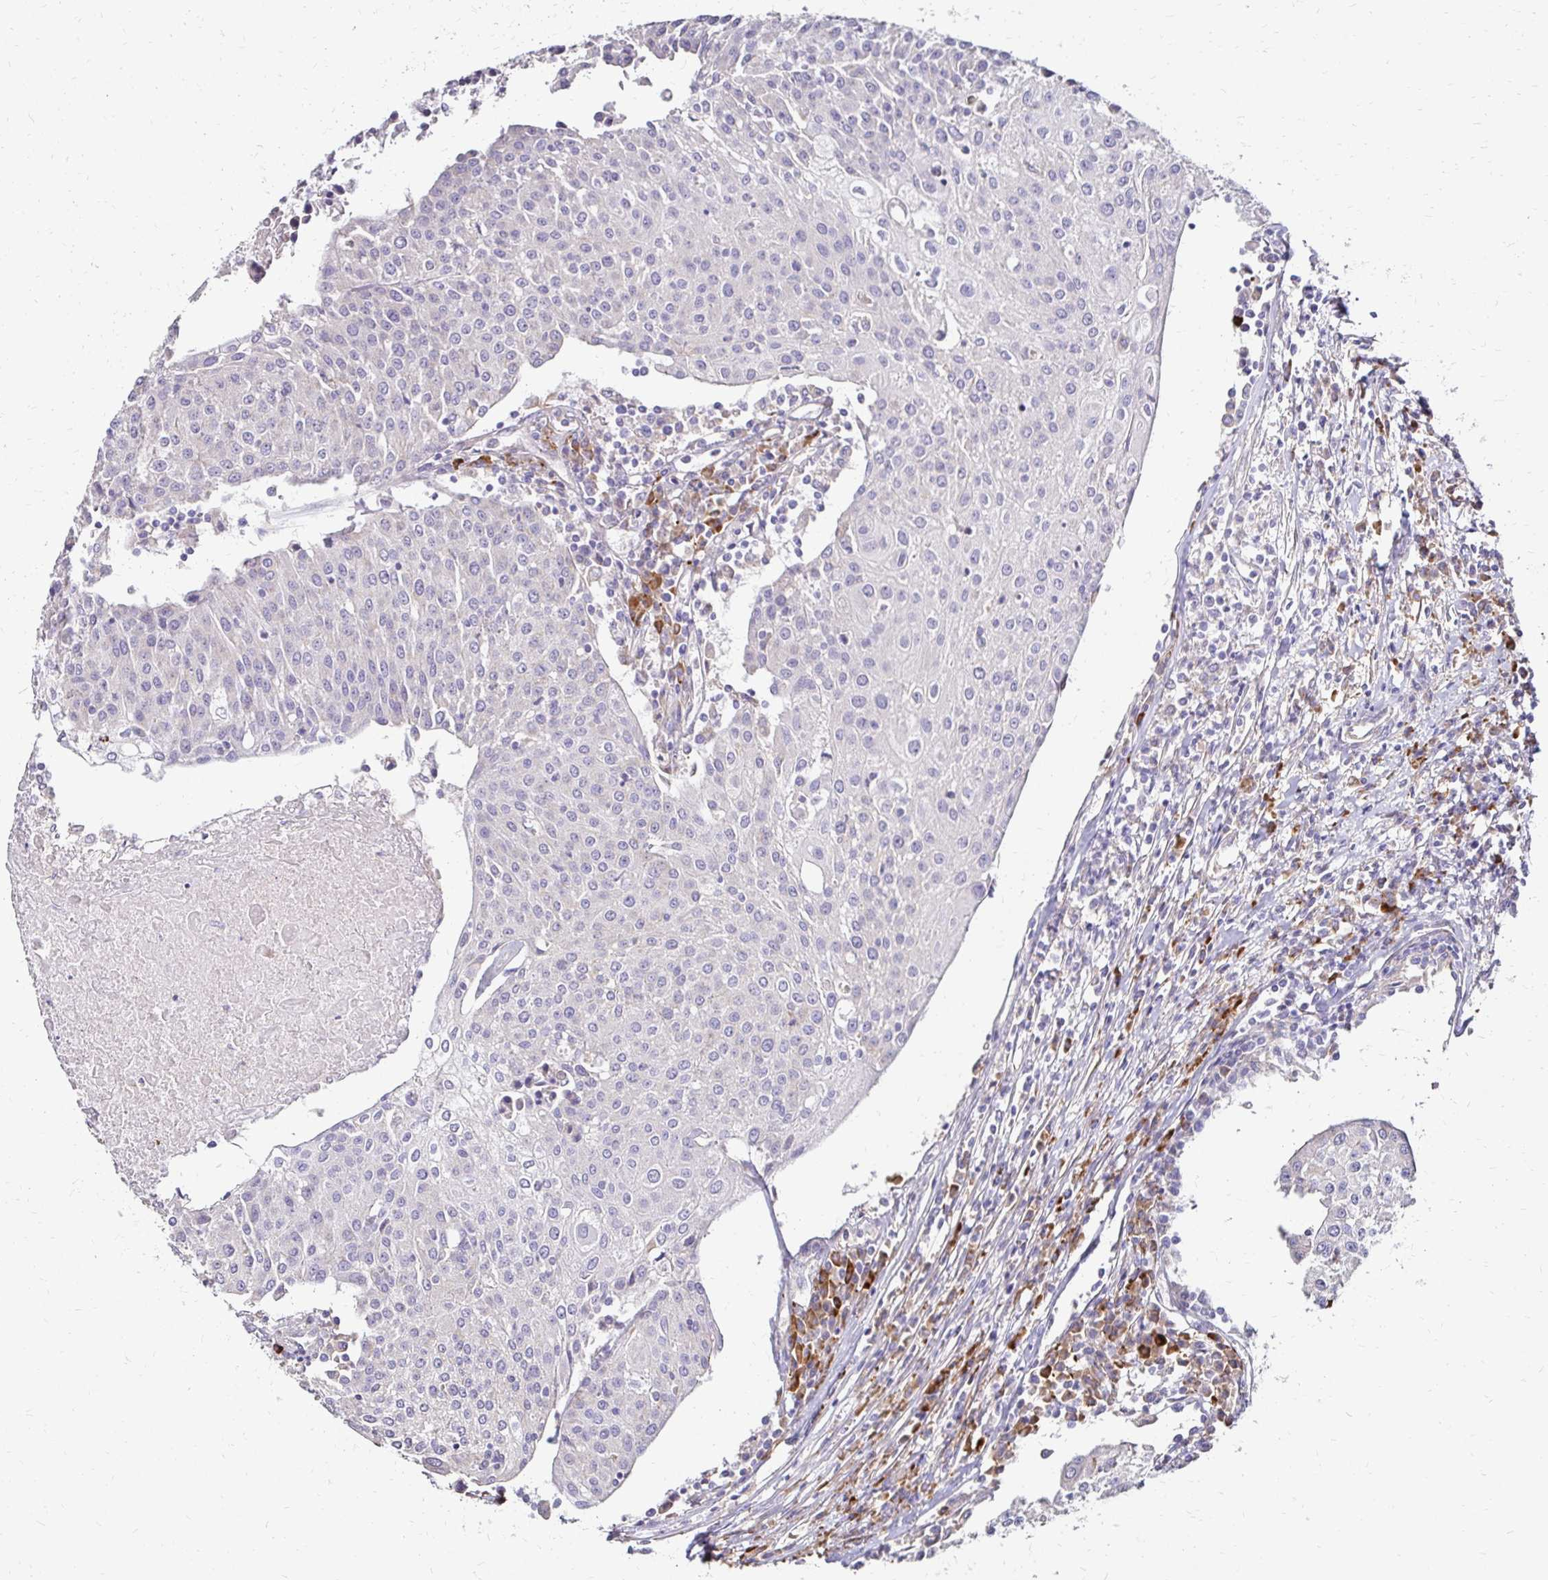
{"staining": {"intensity": "negative", "quantity": "none", "location": "none"}, "tissue": "urothelial cancer", "cell_type": "Tumor cells", "image_type": "cancer", "snomed": [{"axis": "morphology", "description": "Urothelial carcinoma, High grade"}, {"axis": "topography", "description": "Urinary bladder"}], "caption": "IHC of human urothelial cancer exhibits no expression in tumor cells.", "gene": "PRIMA1", "patient": {"sex": "female", "age": 85}}